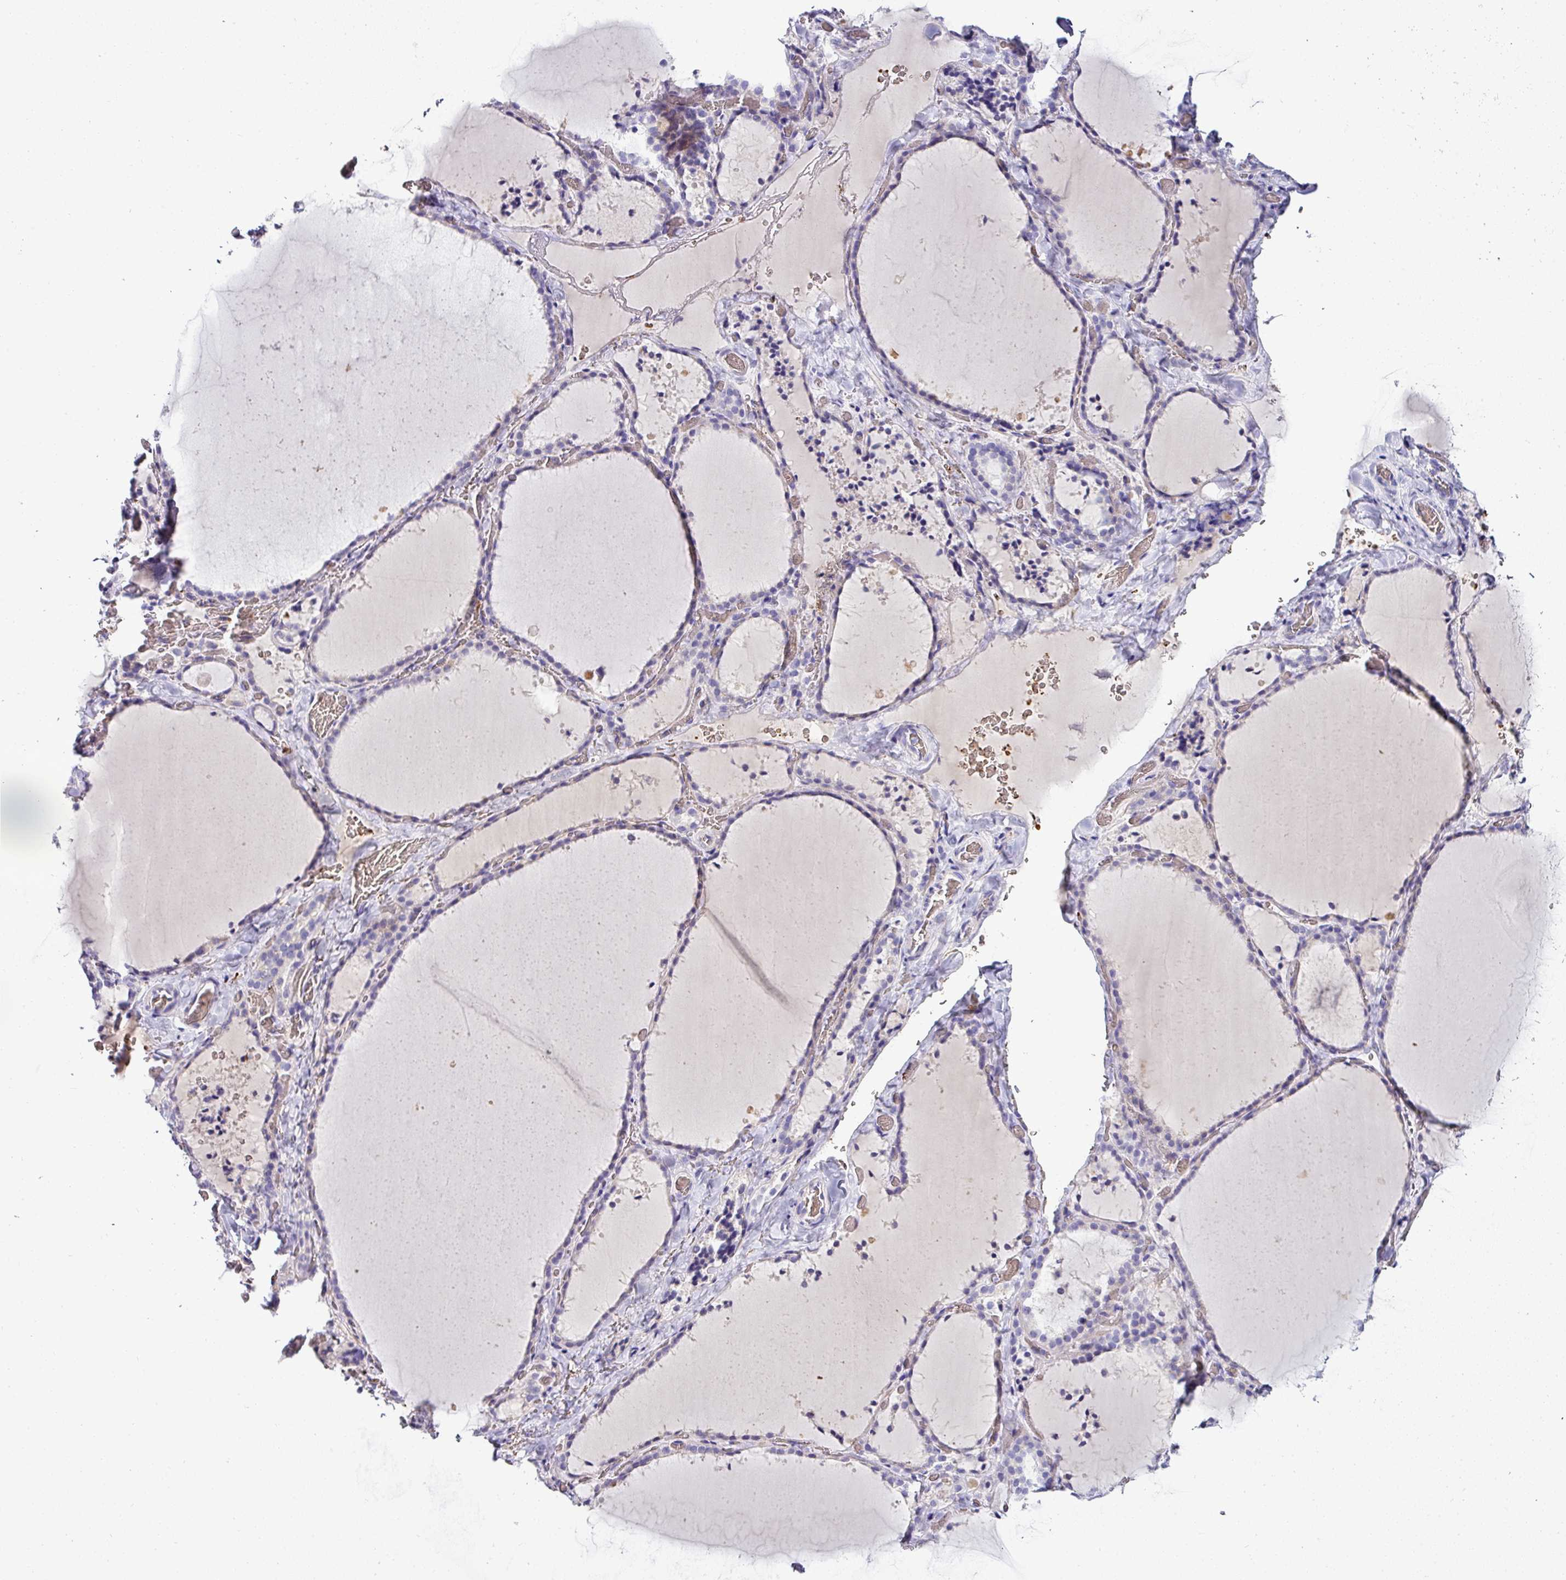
{"staining": {"intensity": "negative", "quantity": "none", "location": "none"}, "tissue": "thyroid gland", "cell_type": "Glandular cells", "image_type": "normal", "snomed": [{"axis": "morphology", "description": "Normal tissue, NOS"}, {"axis": "topography", "description": "Thyroid gland"}], "caption": "This is an immunohistochemistry (IHC) image of benign thyroid gland. There is no positivity in glandular cells.", "gene": "NAPSA", "patient": {"sex": "female", "age": 22}}